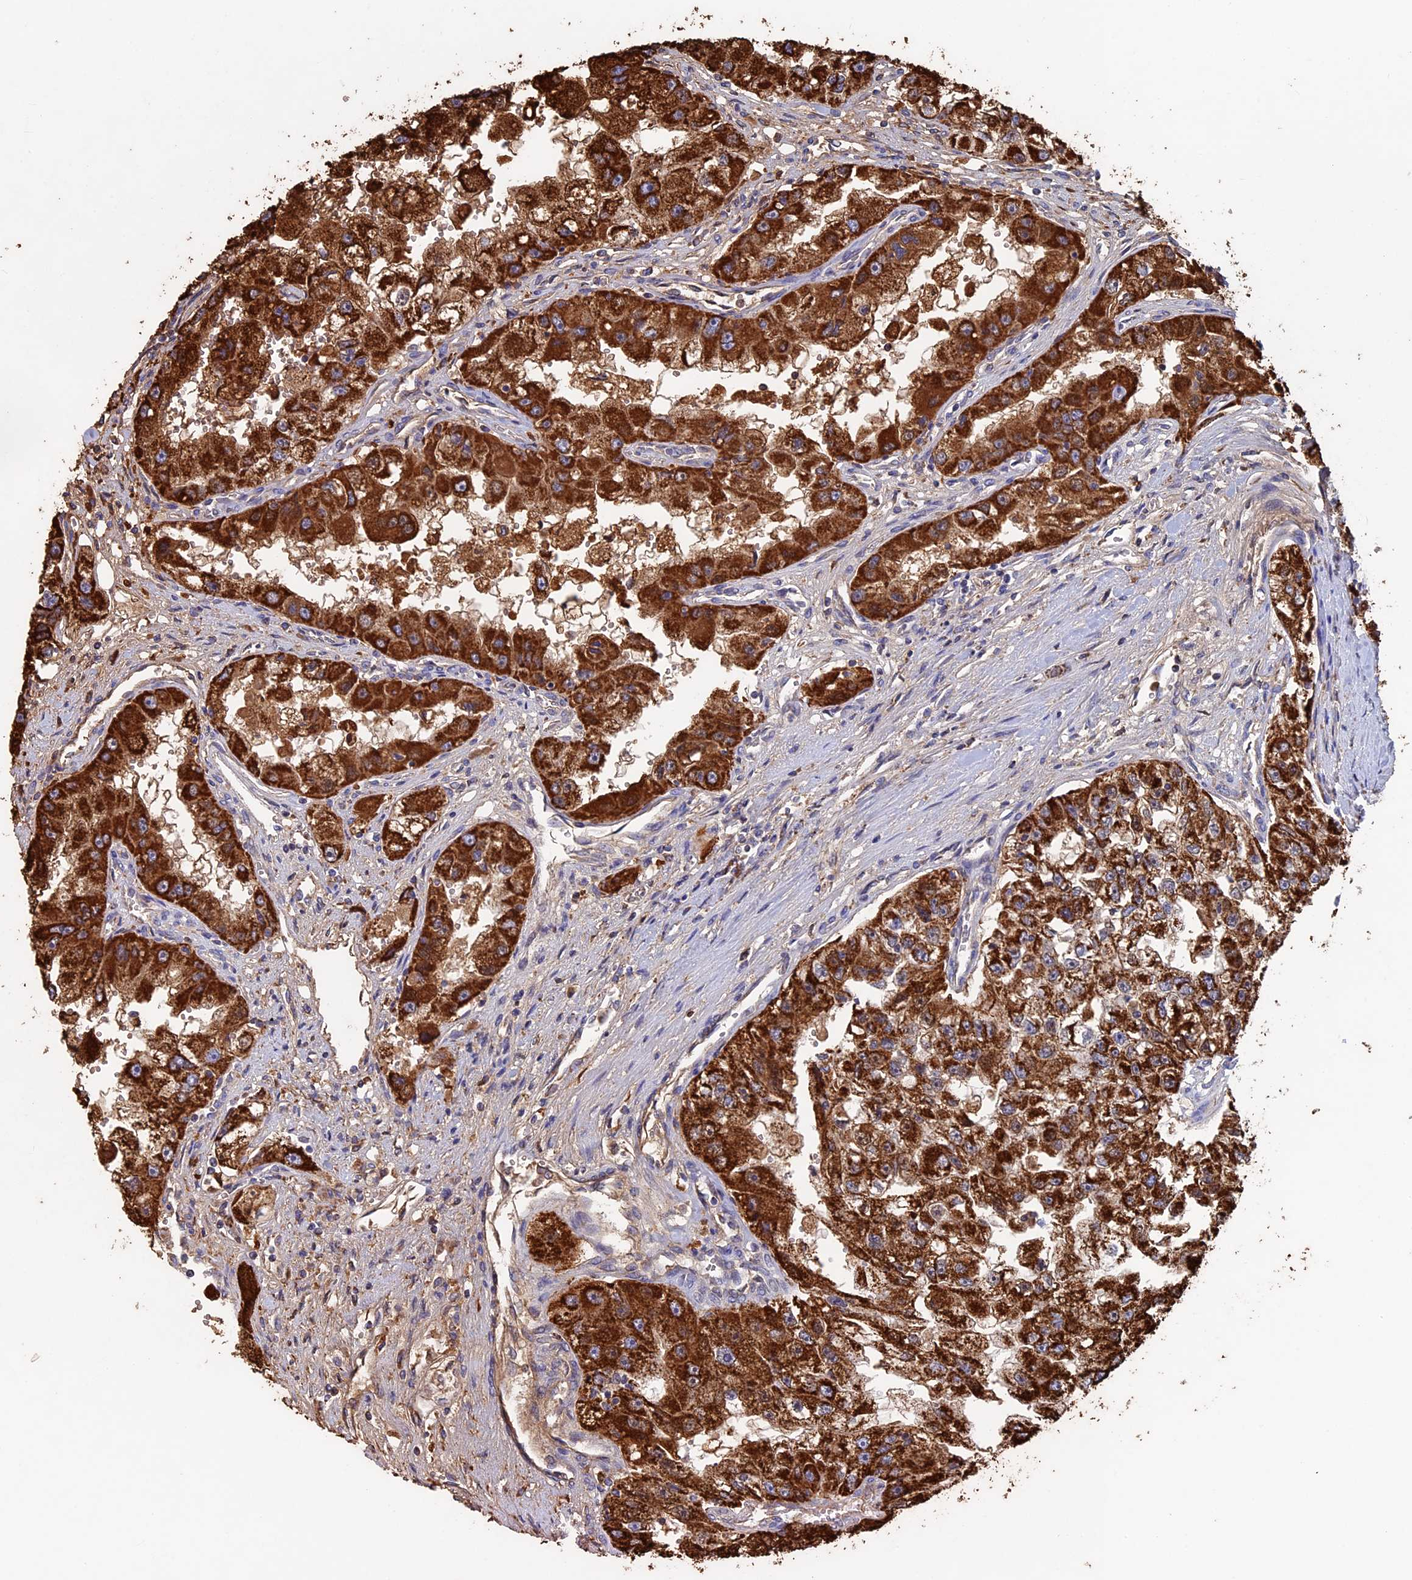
{"staining": {"intensity": "strong", "quantity": ">75%", "location": "cytoplasmic/membranous"}, "tissue": "renal cancer", "cell_type": "Tumor cells", "image_type": "cancer", "snomed": [{"axis": "morphology", "description": "Adenocarcinoma, NOS"}, {"axis": "topography", "description": "Kidney"}], "caption": "There is high levels of strong cytoplasmic/membranous positivity in tumor cells of renal adenocarcinoma, as demonstrated by immunohistochemical staining (brown color).", "gene": "SEC24D", "patient": {"sex": "male", "age": 63}}